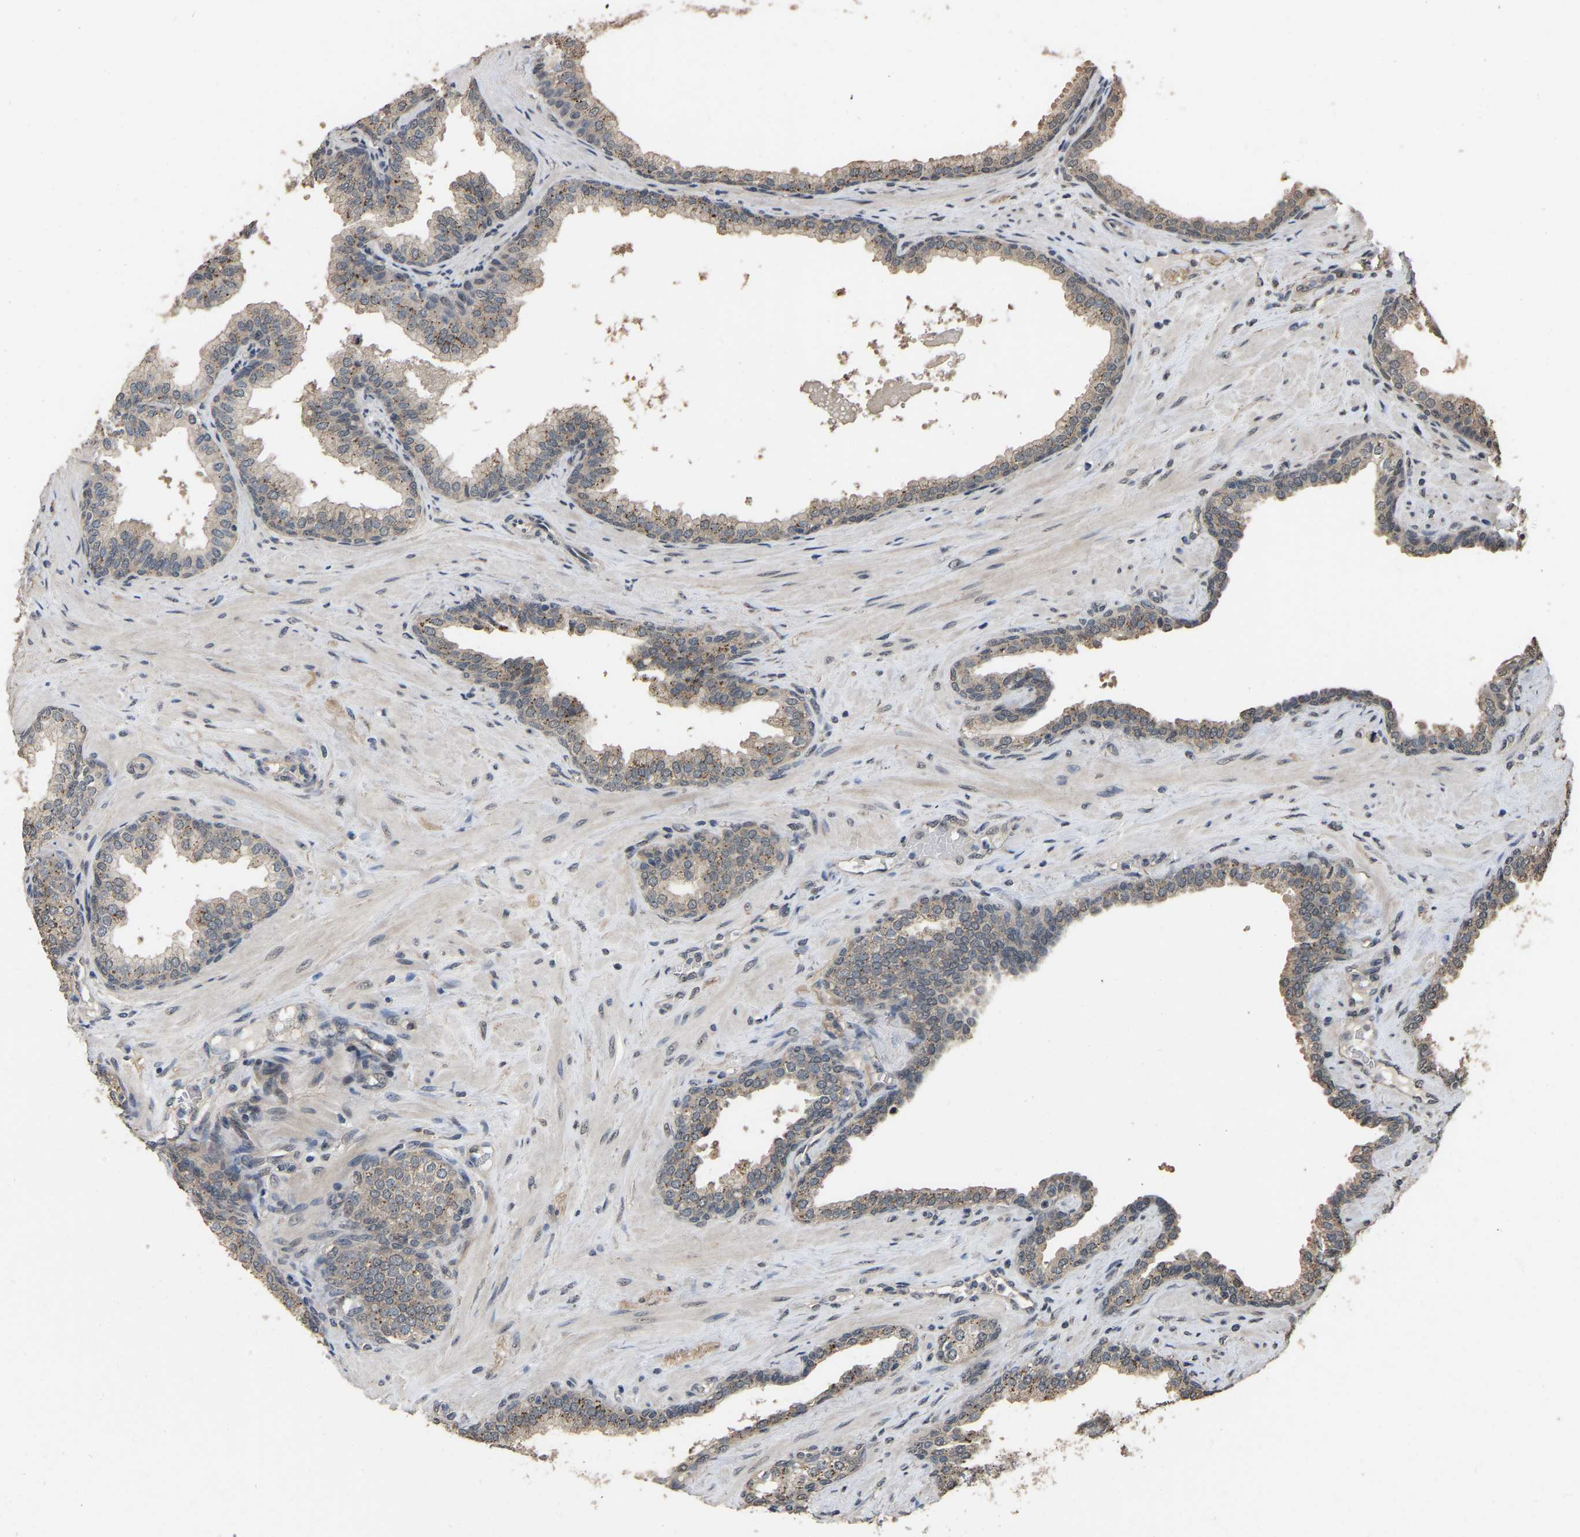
{"staining": {"intensity": "weak", "quantity": ">75%", "location": "cytoplasmic/membranous"}, "tissue": "prostate cancer", "cell_type": "Tumor cells", "image_type": "cancer", "snomed": [{"axis": "morphology", "description": "Adenocarcinoma, High grade"}, {"axis": "topography", "description": "Prostate"}], "caption": "Protein staining reveals weak cytoplasmic/membranous expression in about >75% of tumor cells in adenocarcinoma (high-grade) (prostate).", "gene": "ARHGAP23", "patient": {"sex": "male", "age": 52}}